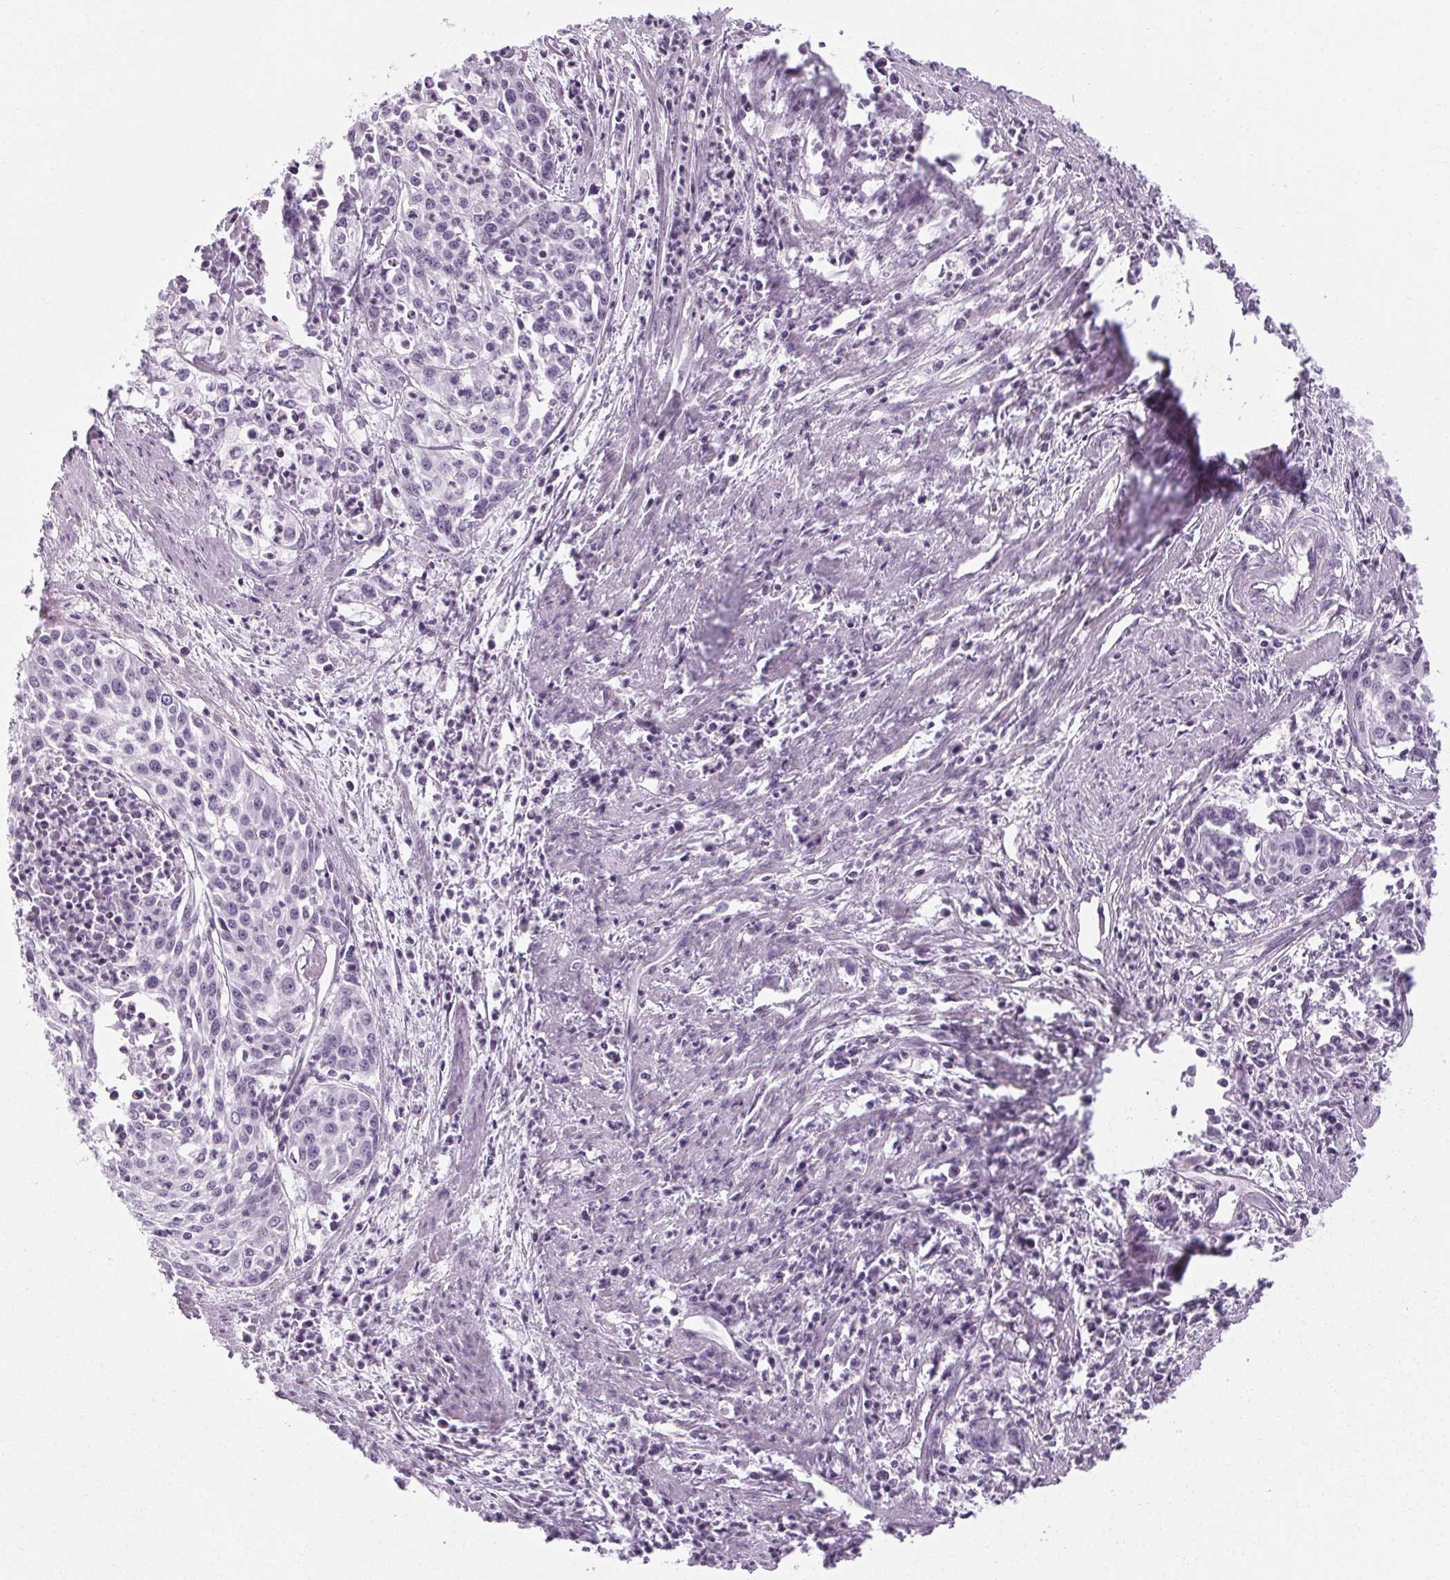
{"staining": {"intensity": "negative", "quantity": "none", "location": "none"}, "tissue": "cervical cancer", "cell_type": "Tumor cells", "image_type": "cancer", "snomed": [{"axis": "morphology", "description": "Squamous cell carcinoma, NOS"}, {"axis": "topography", "description": "Cervix"}], "caption": "The micrograph displays no significant expression in tumor cells of squamous cell carcinoma (cervical).", "gene": "POMC", "patient": {"sex": "female", "age": 39}}